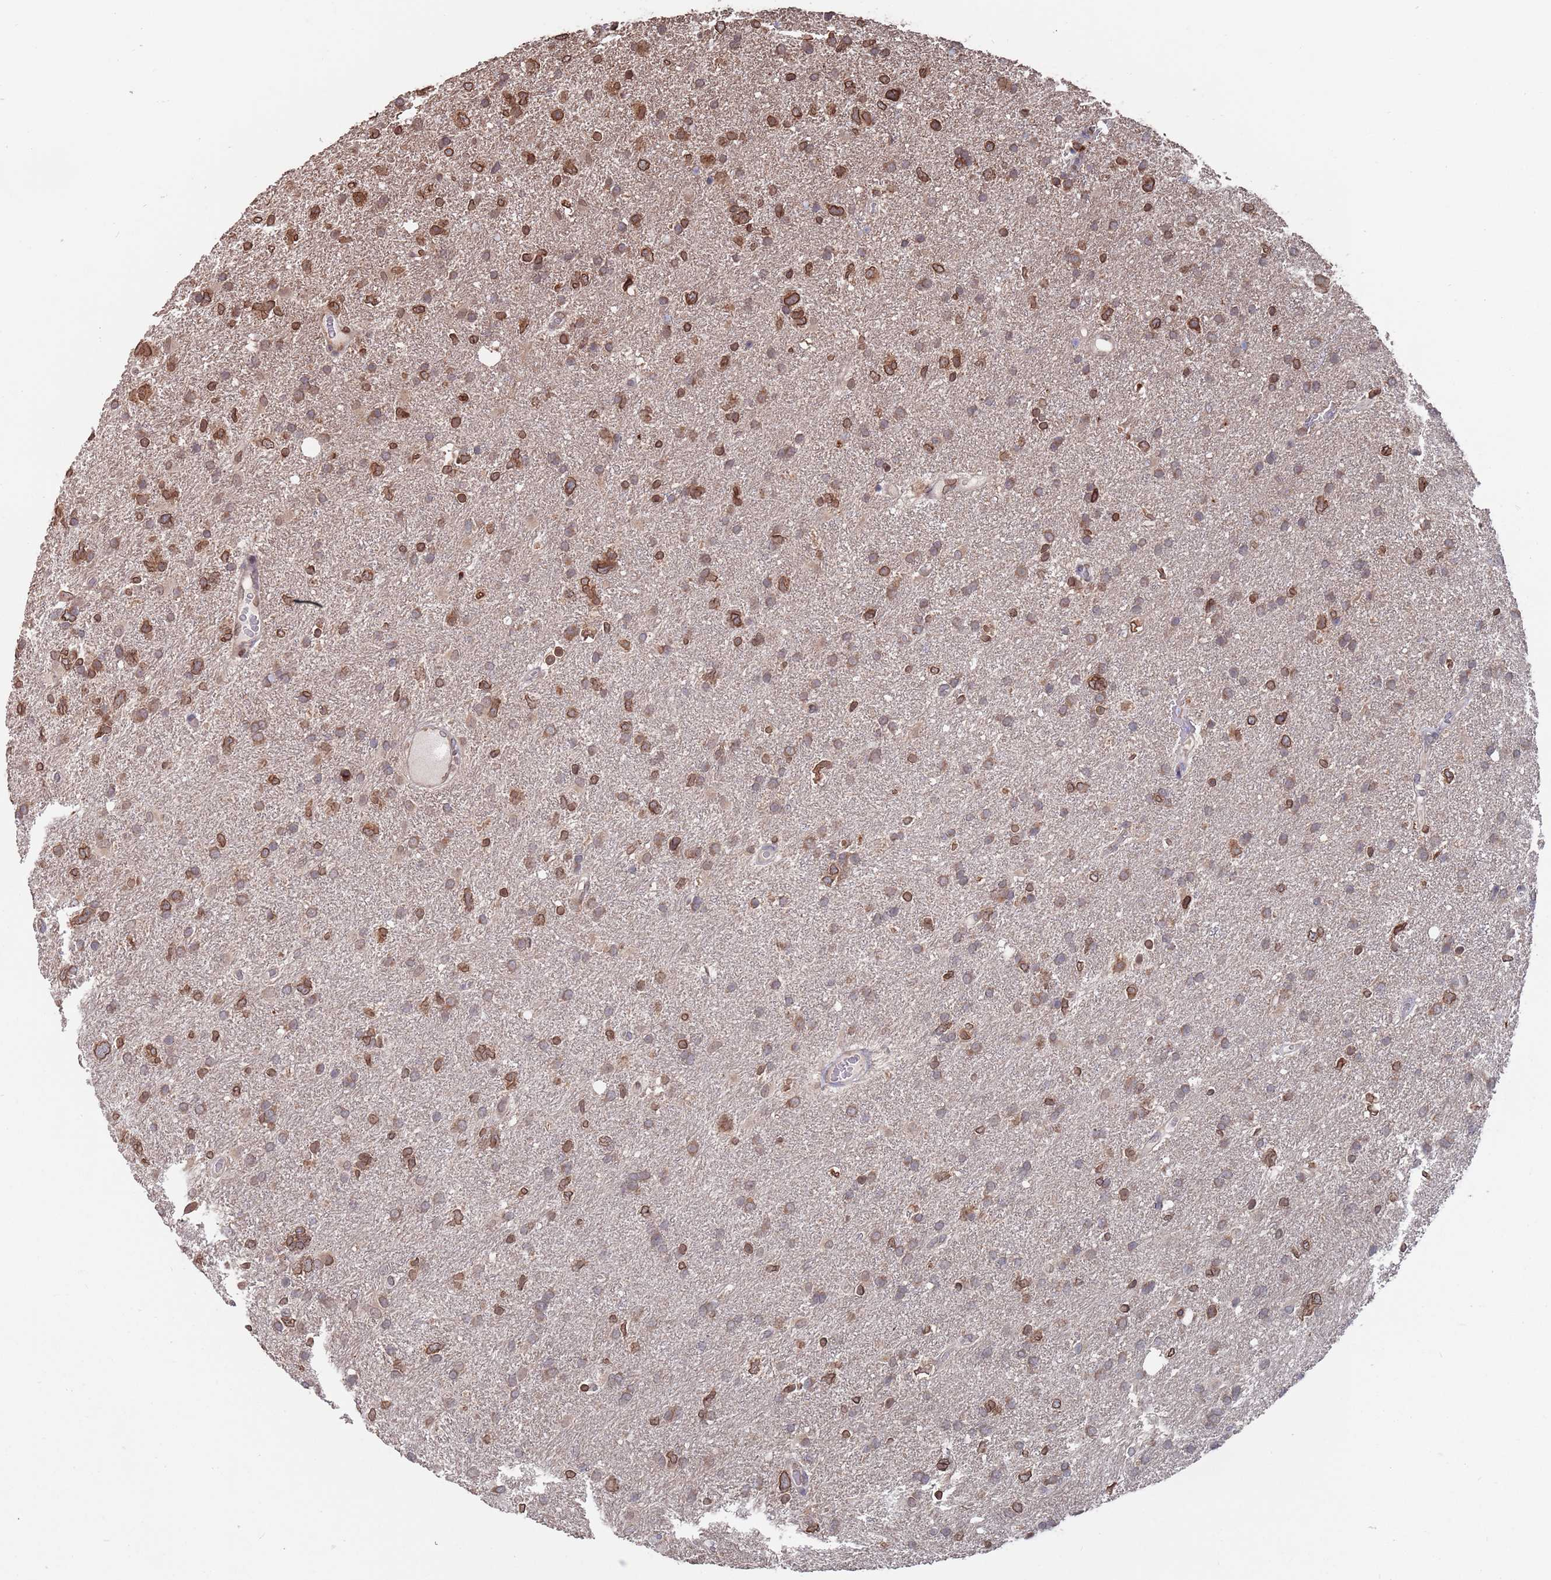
{"staining": {"intensity": "moderate", "quantity": ">75%", "location": "cytoplasmic/membranous"}, "tissue": "glioma", "cell_type": "Tumor cells", "image_type": "cancer", "snomed": [{"axis": "morphology", "description": "Glioma, malignant, High grade"}, {"axis": "topography", "description": "Brain"}], "caption": "Tumor cells display medium levels of moderate cytoplasmic/membranous staining in about >75% of cells in high-grade glioma (malignant).", "gene": "SDHAF3", "patient": {"sex": "male", "age": 61}}